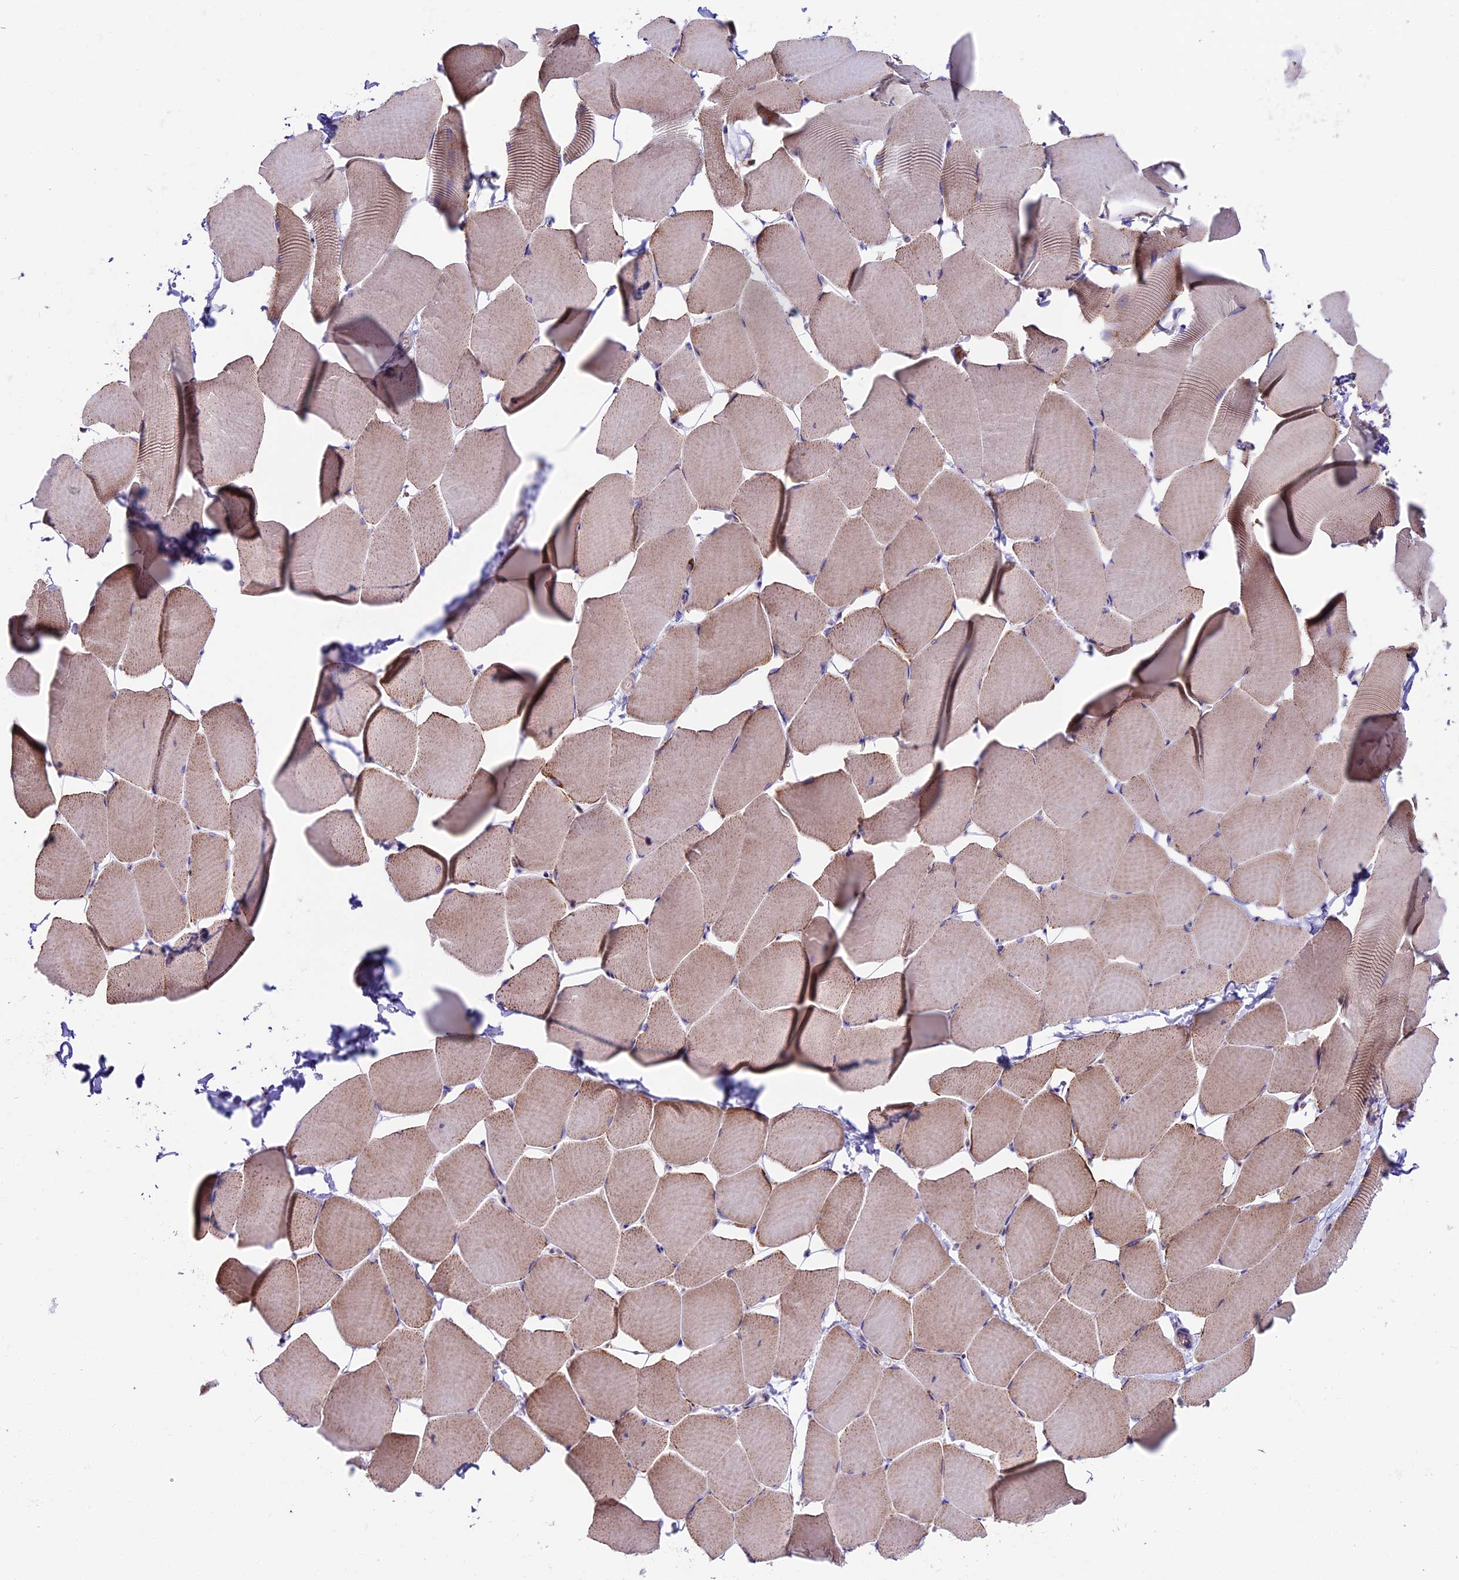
{"staining": {"intensity": "weak", "quantity": "25%-75%", "location": "cytoplasmic/membranous"}, "tissue": "skeletal muscle", "cell_type": "Myocytes", "image_type": "normal", "snomed": [{"axis": "morphology", "description": "Normal tissue, NOS"}, {"axis": "topography", "description": "Skeletal muscle"}], "caption": "The image displays immunohistochemical staining of unremarkable skeletal muscle. There is weak cytoplasmic/membranous positivity is seen in about 25%-75% of myocytes. (Brightfield microscopy of DAB IHC at high magnification).", "gene": "IL20RA", "patient": {"sex": "male", "age": 25}}